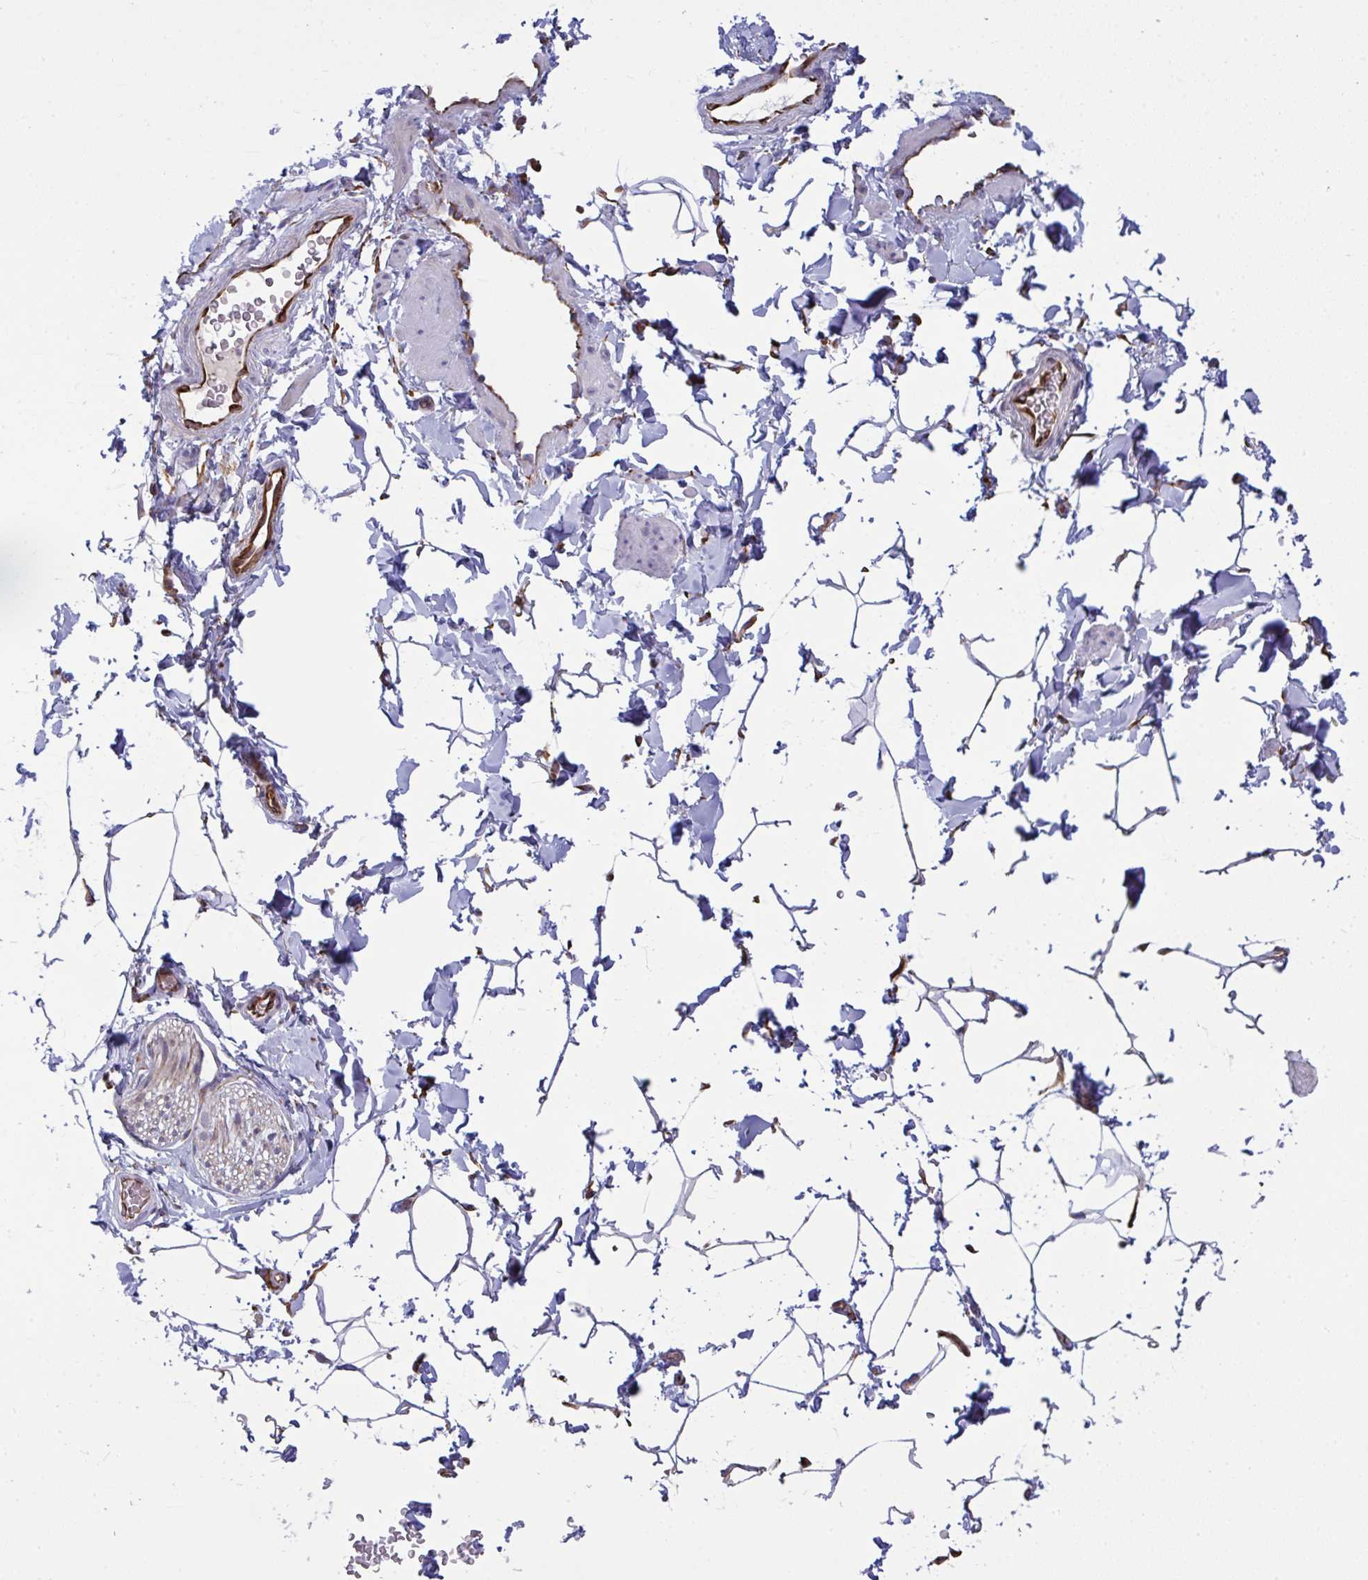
{"staining": {"intensity": "weak", "quantity": ">75%", "location": "cytoplasmic/membranous"}, "tissue": "adipose tissue", "cell_type": "Adipocytes", "image_type": "normal", "snomed": [{"axis": "morphology", "description": "Normal tissue, NOS"}, {"axis": "topography", "description": "Epididymis"}, {"axis": "topography", "description": "Peripheral nerve tissue"}], "caption": "This image displays immunohistochemistry (IHC) staining of normal human adipose tissue, with low weak cytoplasmic/membranous staining in approximately >75% of adipocytes.", "gene": "DCBLD1", "patient": {"sex": "male", "age": 32}}